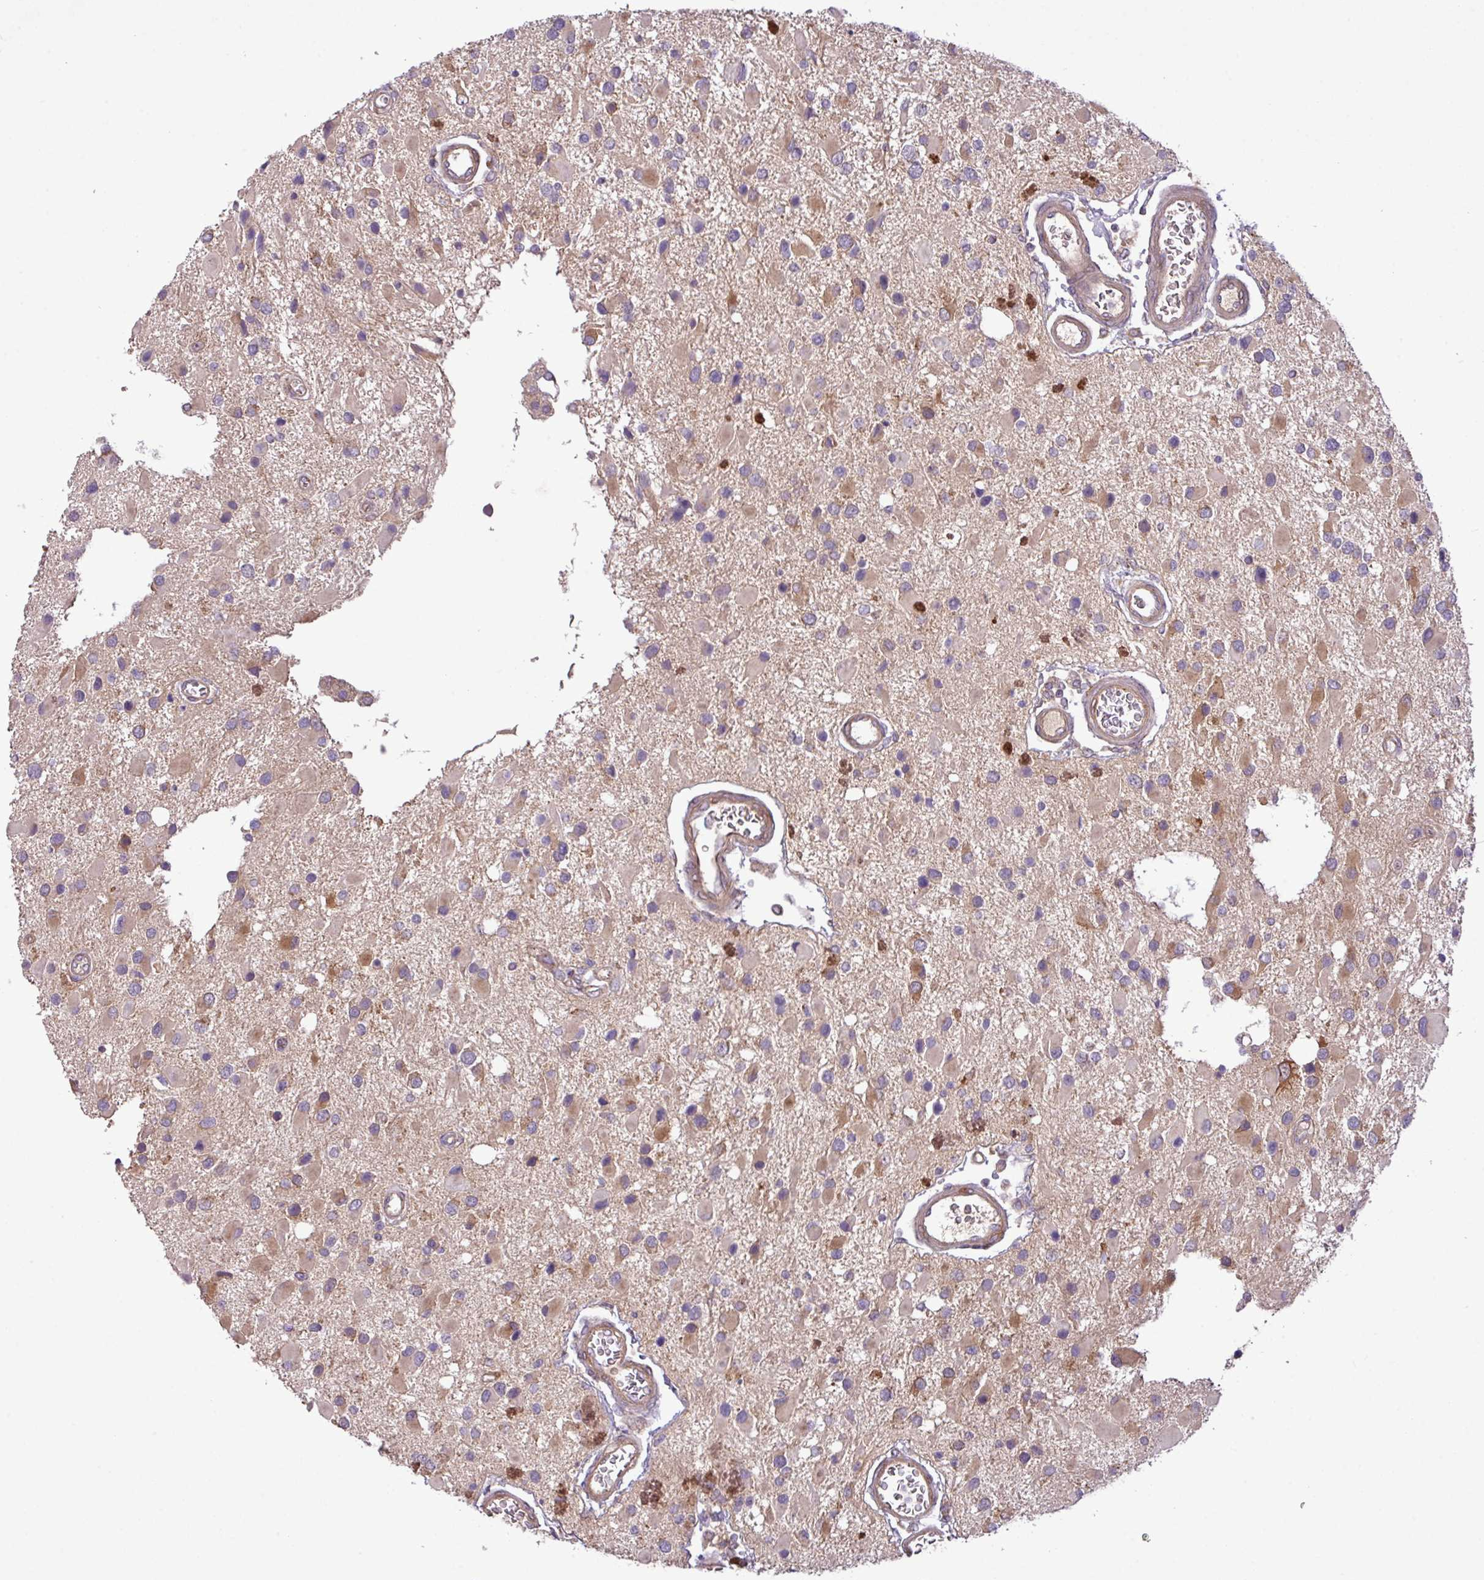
{"staining": {"intensity": "moderate", "quantity": "<25%", "location": "cytoplasmic/membranous"}, "tissue": "glioma", "cell_type": "Tumor cells", "image_type": "cancer", "snomed": [{"axis": "morphology", "description": "Glioma, malignant, High grade"}, {"axis": "topography", "description": "Brain"}], "caption": "Glioma tissue exhibits moderate cytoplasmic/membranous expression in approximately <25% of tumor cells, visualized by immunohistochemistry.", "gene": "XIAP", "patient": {"sex": "male", "age": 53}}